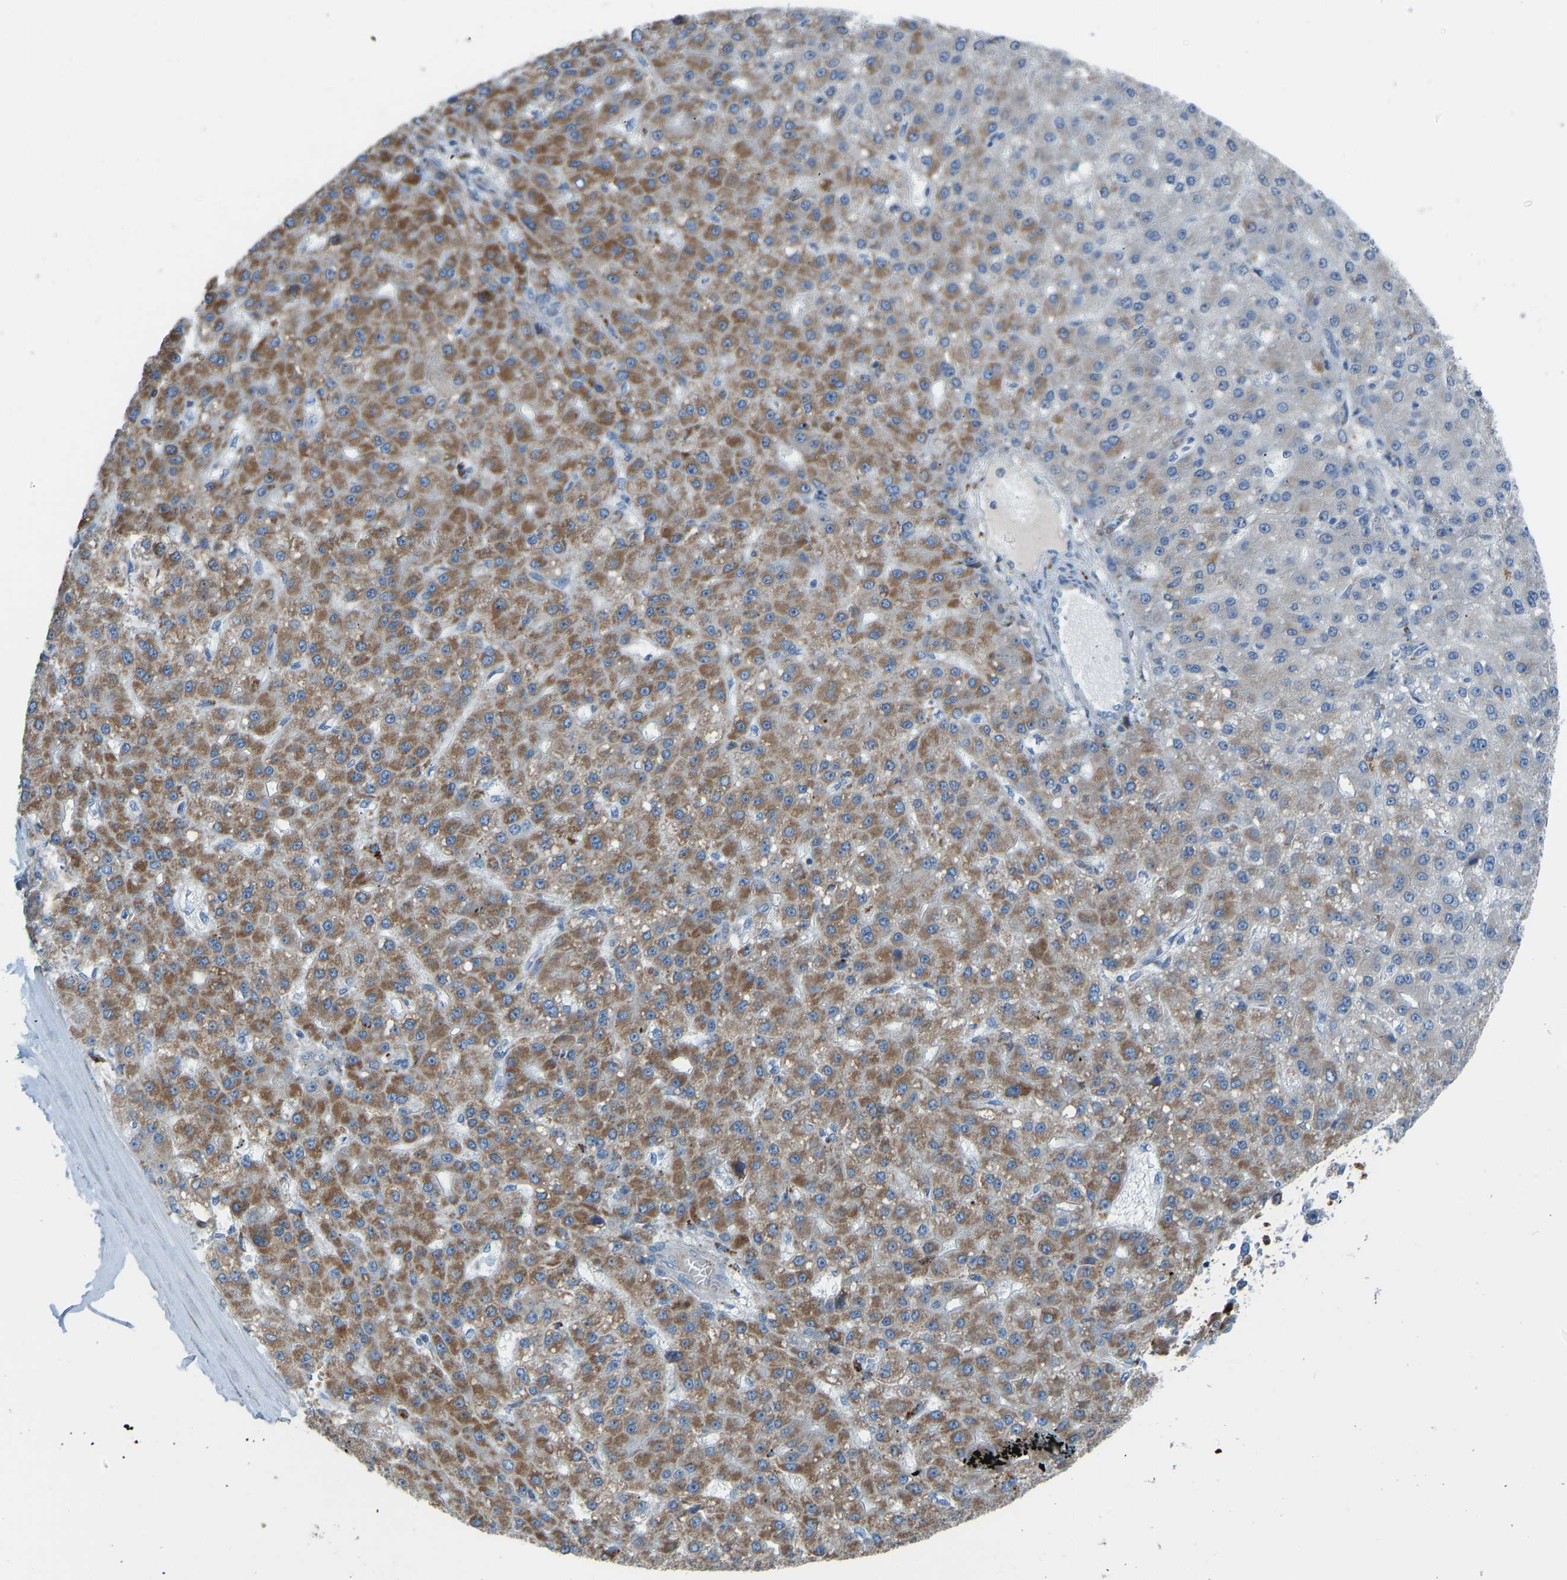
{"staining": {"intensity": "moderate", "quantity": "25%-75%", "location": "cytoplasmic/membranous"}, "tissue": "liver cancer", "cell_type": "Tumor cells", "image_type": "cancer", "snomed": [{"axis": "morphology", "description": "Carcinoma, Hepatocellular, NOS"}, {"axis": "topography", "description": "Liver"}], "caption": "Immunohistochemical staining of liver cancer (hepatocellular carcinoma) reveals moderate cytoplasmic/membranous protein positivity in approximately 25%-75% of tumor cells.", "gene": "SMIM20", "patient": {"sex": "male", "age": 67}}